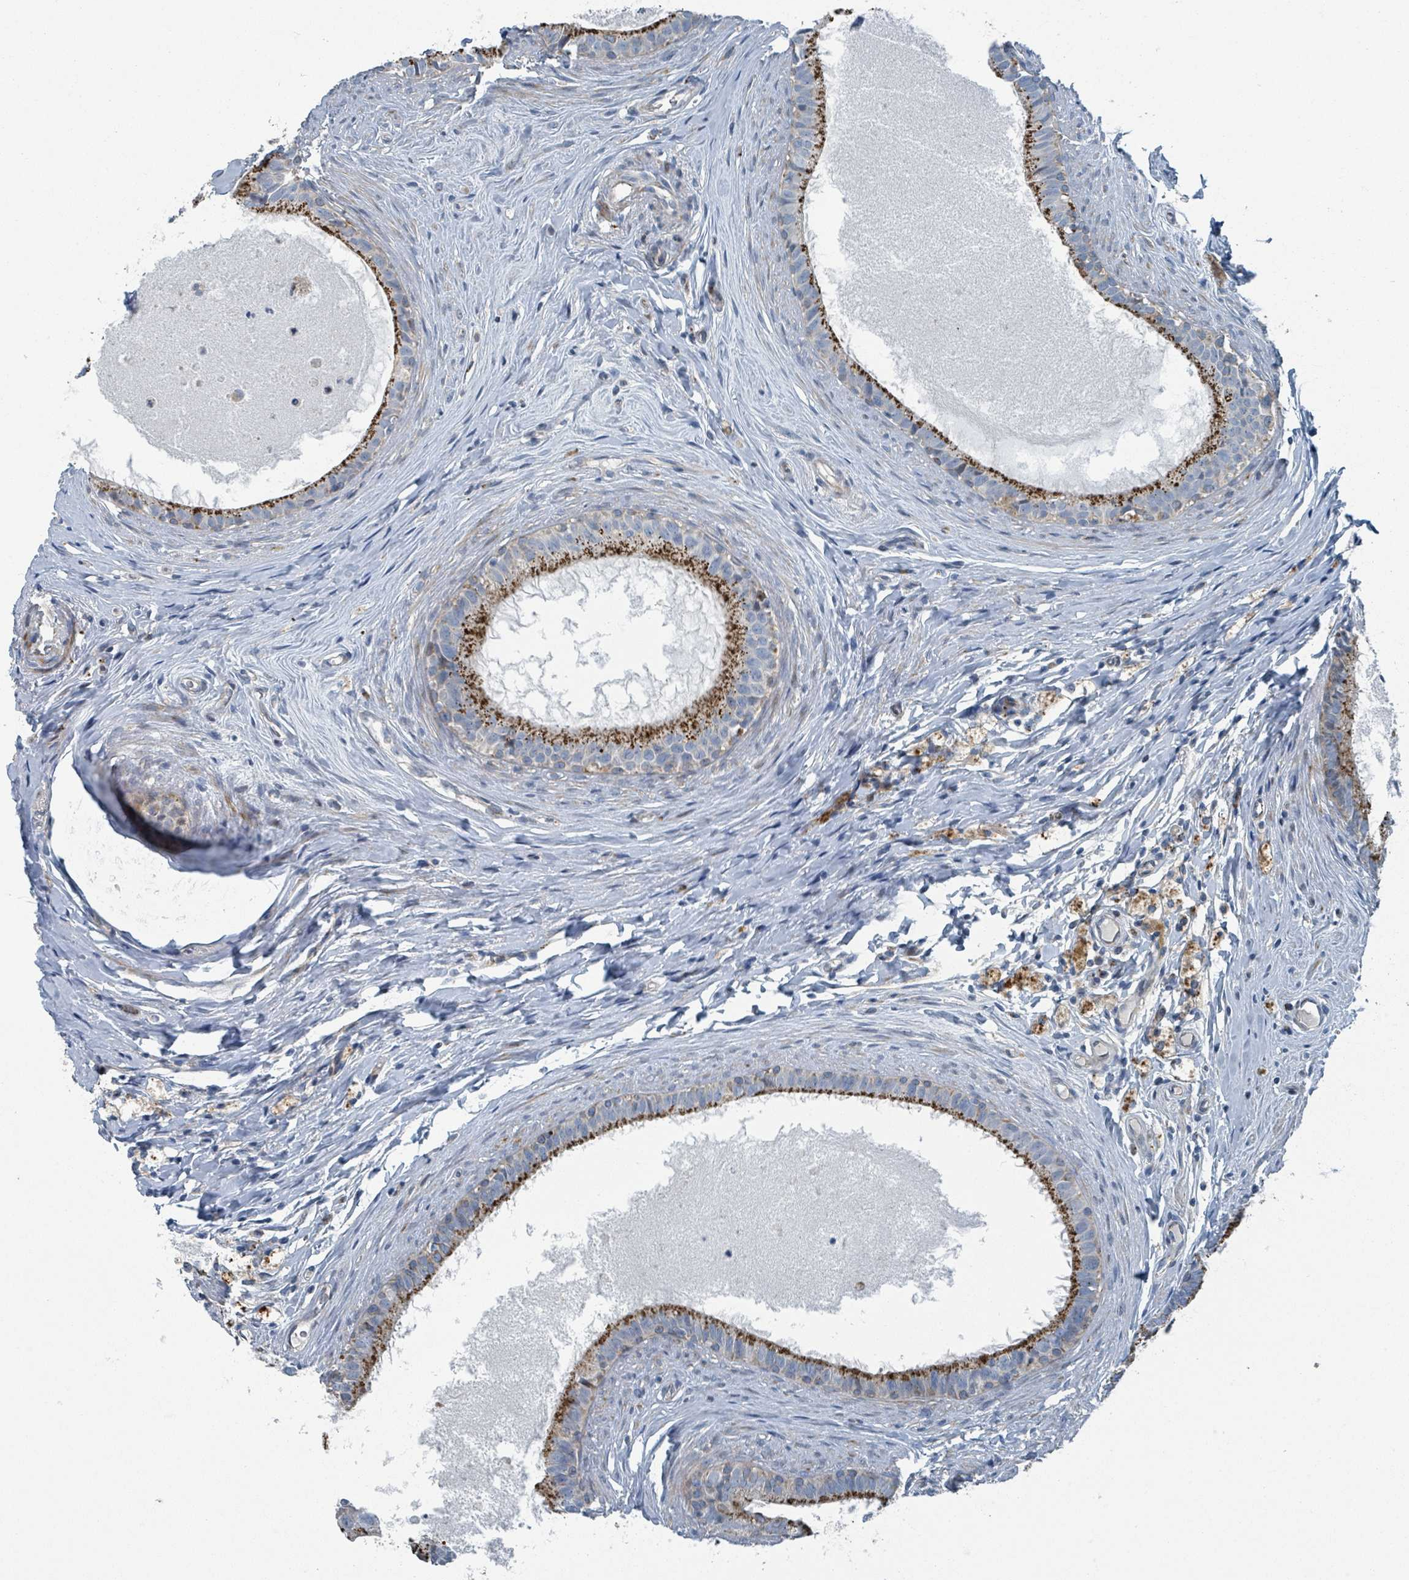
{"staining": {"intensity": "moderate", "quantity": "25%-75%", "location": "cytoplasmic/membranous"}, "tissue": "epididymis", "cell_type": "Glandular cells", "image_type": "normal", "snomed": [{"axis": "morphology", "description": "Normal tissue, NOS"}, {"axis": "topography", "description": "Epididymis"}], "caption": "A histopathology image showing moderate cytoplasmic/membranous staining in approximately 25%-75% of glandular cells in normal epididymis, as visualized by brown immunohistochemical staining.", "gene": "DIPK2A", "patient": {"sex": "male", "age": 80}}